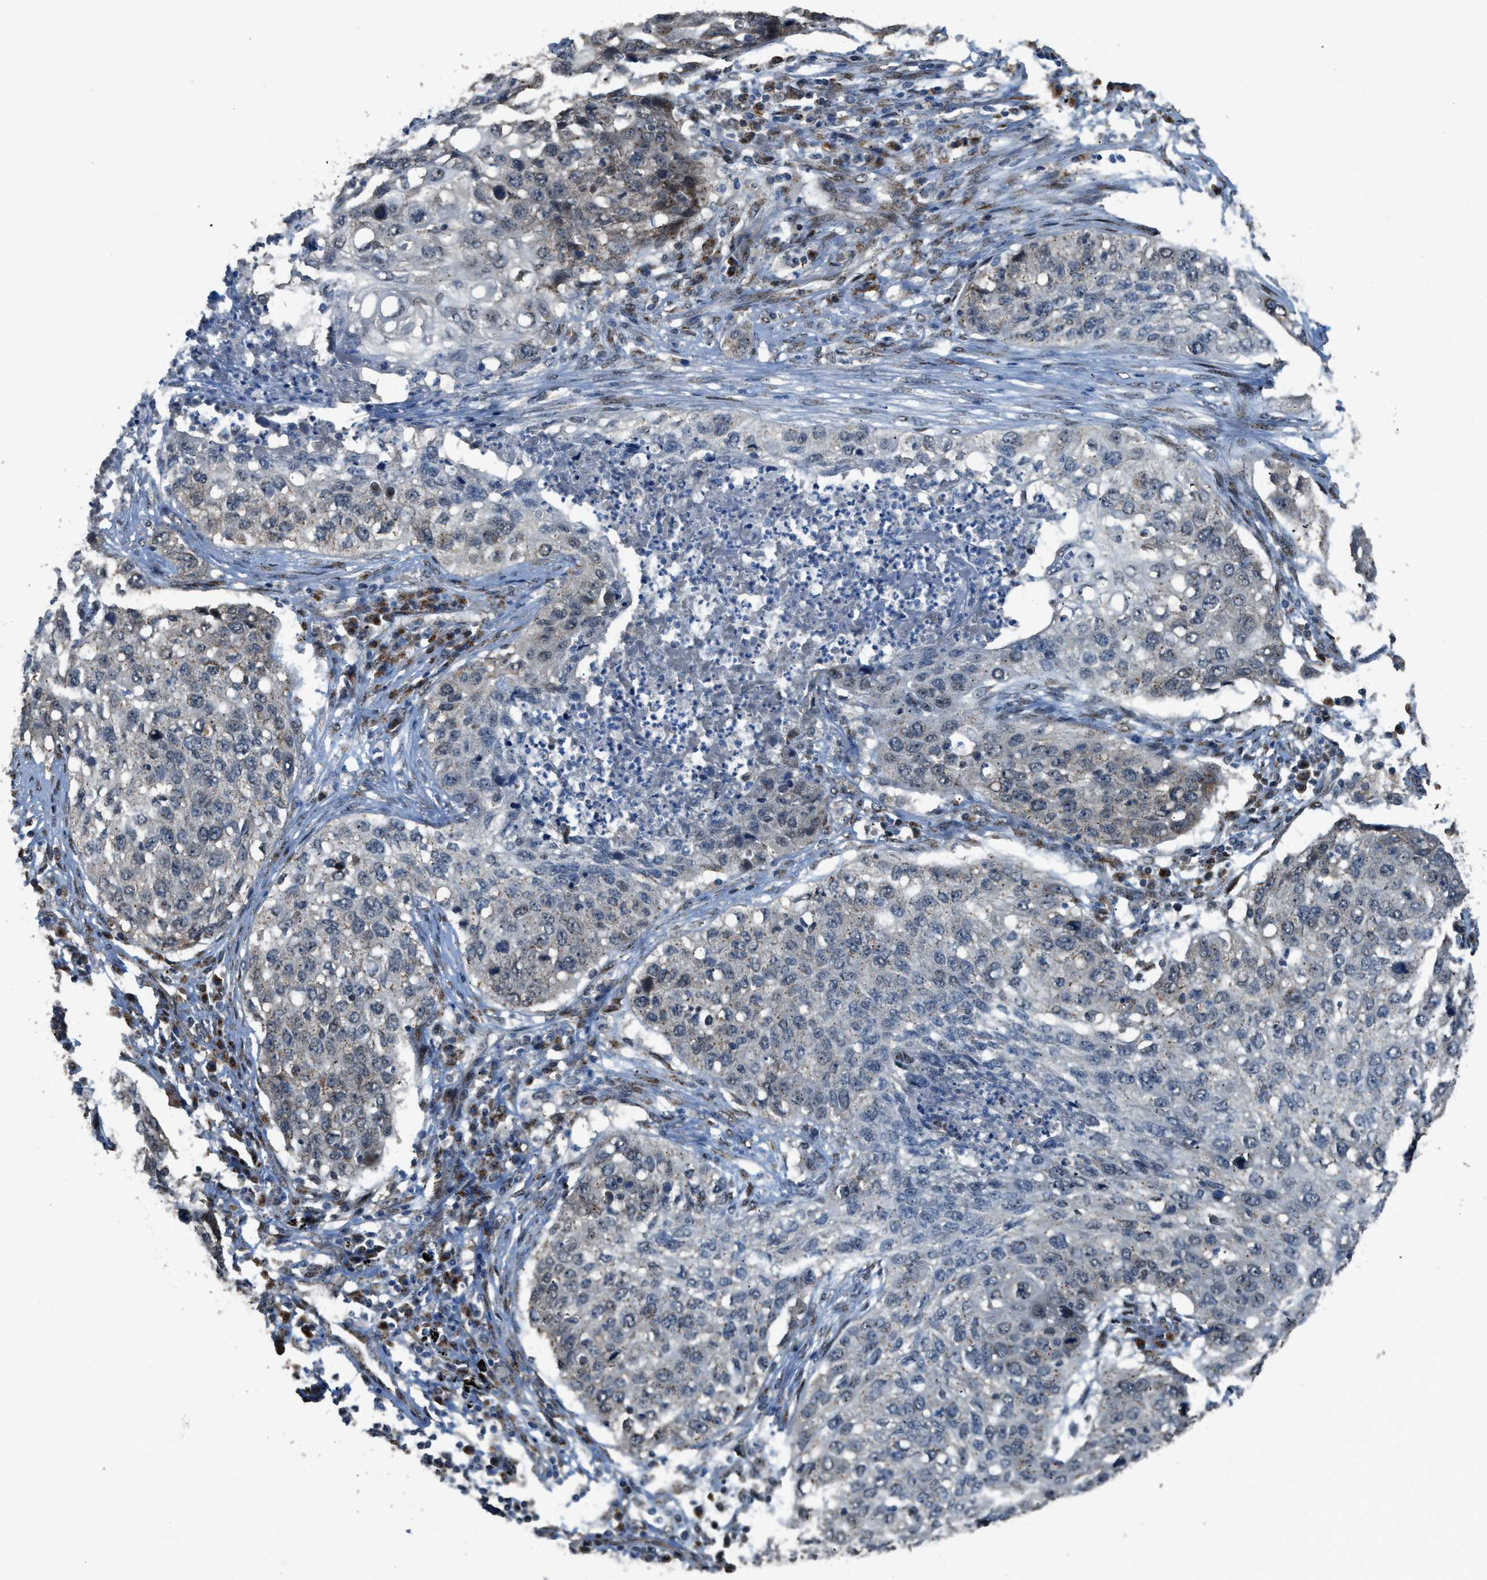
{"staining": {"intensity": "moderate", "quantity": "<25%", "location": "cytoplasmic/membranous"}, "tissue": "lung cancer", "cell_type": "Tumor cells", "image_type": "cancer", "snomed": [{"axis": "morphology", "description": "Squamous cell carcinoma, NOS"}, {"axis": "topography", "description": "Lung"}], "caption": "High-magnification brightfield microscopy of lung cancer stained with DAB (brown) and counterstained with hematoxylin (blue). tumor cells exhibit moderate cytoplasmic/membranous expression is present in approximately<25% of cells.", "gene": "IPO7", "patient": {"sex": "female", "age": 63}}